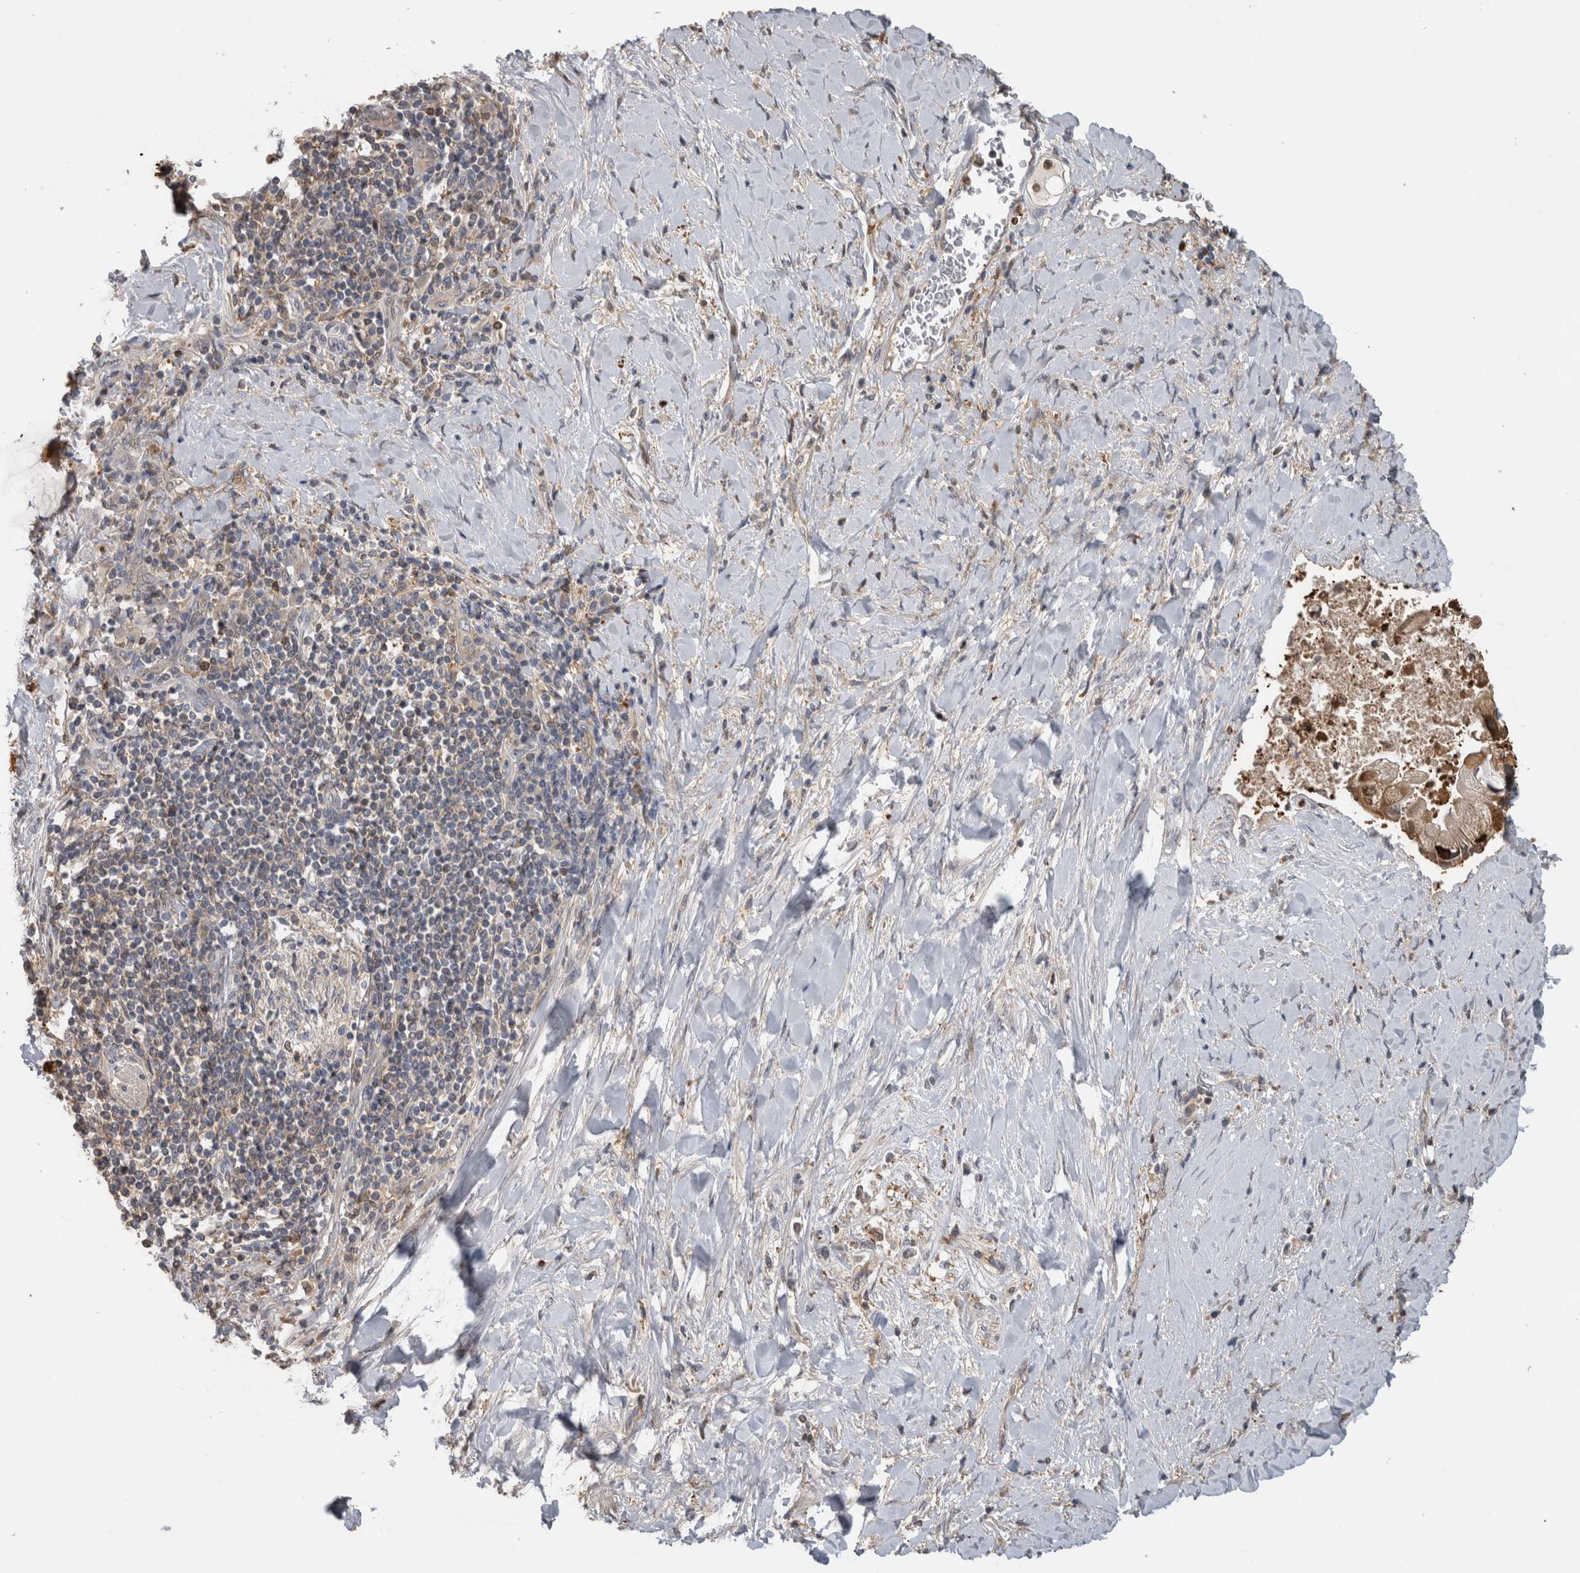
{"staining": {"intensity": "moderate", "quantity": "25%-75%", "location": "cytoplasmic/membranous,nuclear"}, "tissue": "liver cancer", "cell_type": "Tumor cells", "image_type": "cancer", "snomed": [{"axis": "morphology", "description": "Cholangiocarcinoma"}, {"axis": "topography", "description": "Liver"}], "caption": "IHC (DAB) staining of human liver cancer displays moderate cytoplasmic/membranous and nuclear protein staining in approximately 25%-75% of tumor cells.", "gene": "USH1G", "patient": {"sex": "male", "age": 50}}